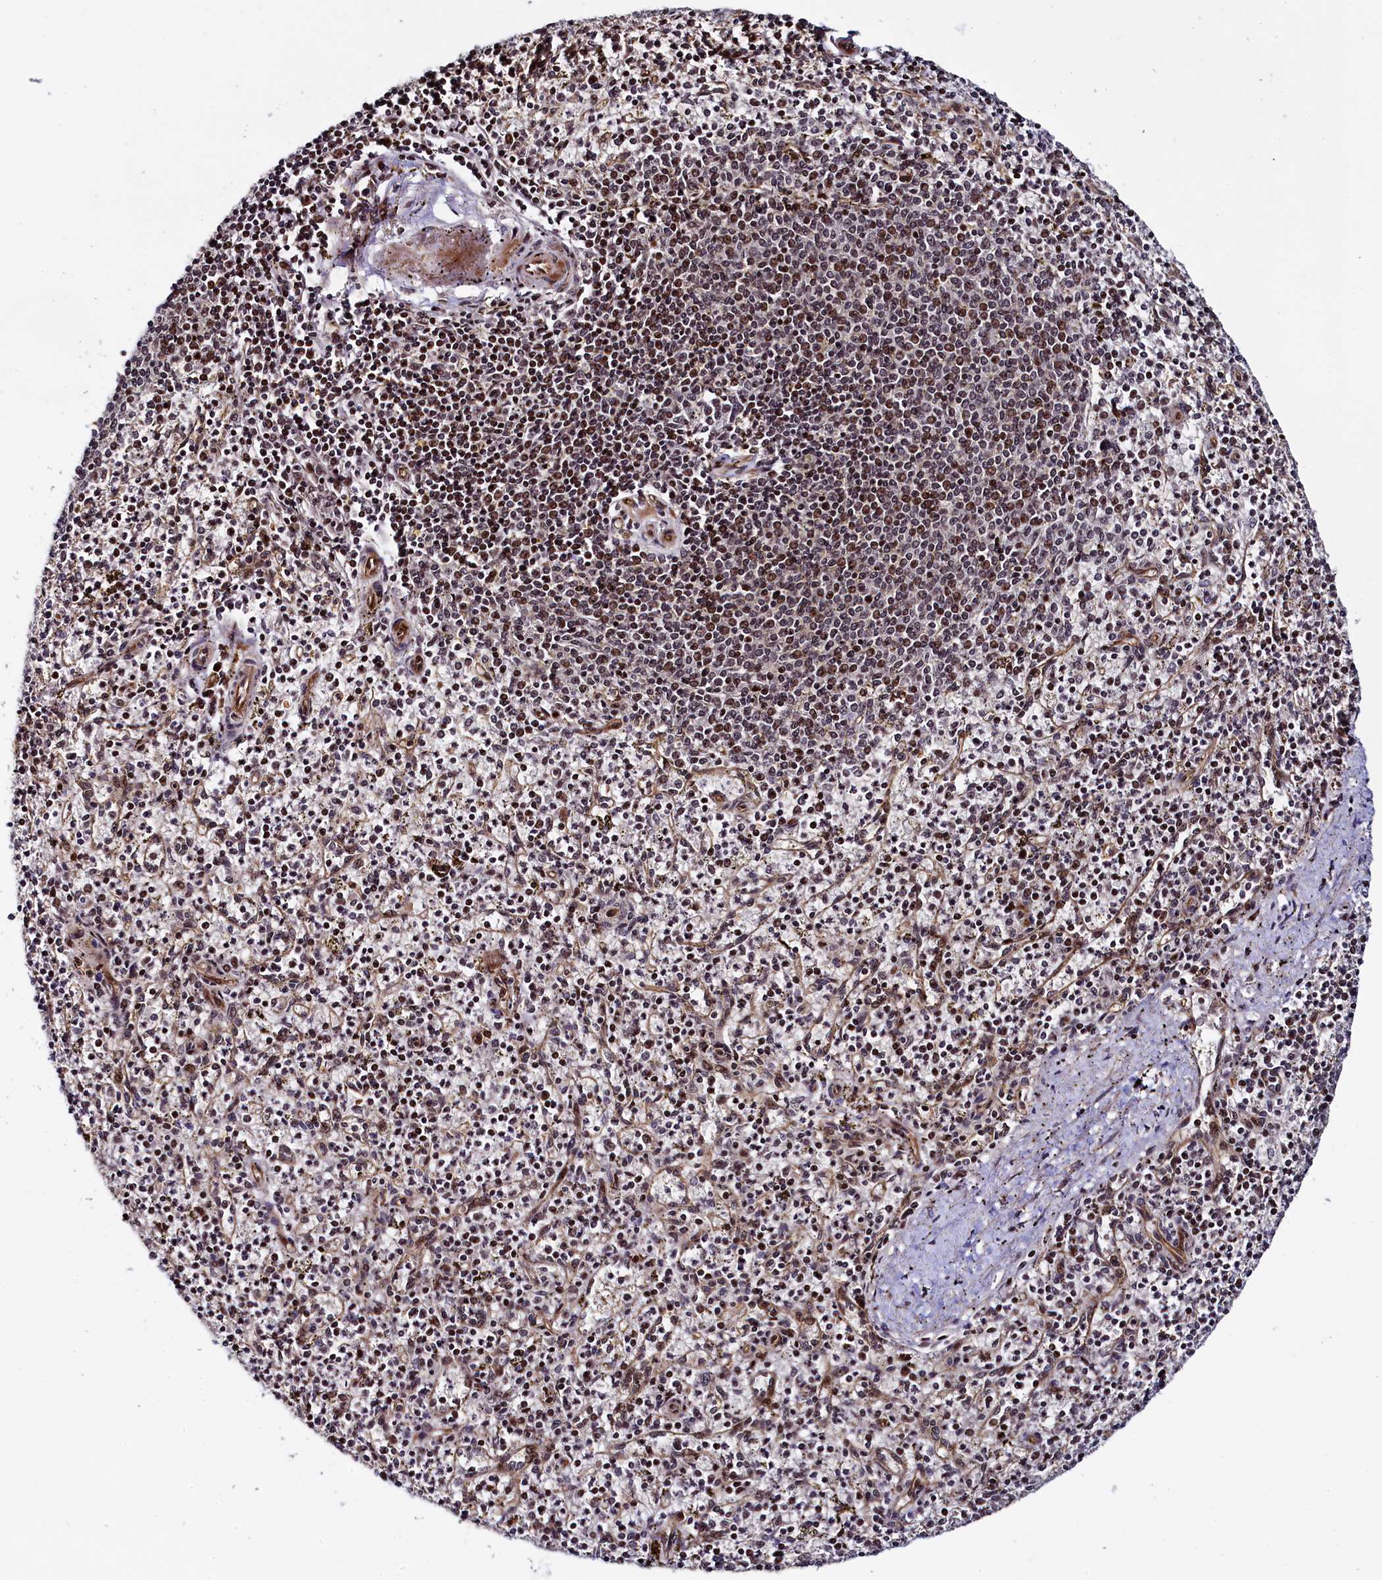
{"staining": {"intensity": "moderate", "quantity": "25%-75%", "location": "nuclear"}, "tissue": "spleen", "cell_type": "Cells in red pulp", "image_type": "normal", "snomed": [{"axis": "morphology", "description": "Normal tissue, NOS"}, {"axis": "topography", "description": "Spleen"}], "caption": "A brown stain labels moderate nuclear expression of a protein in cells in red pulp of normal spleen.", "gene": "LEO1", "patient": {"sex": "male", "age": 72}}